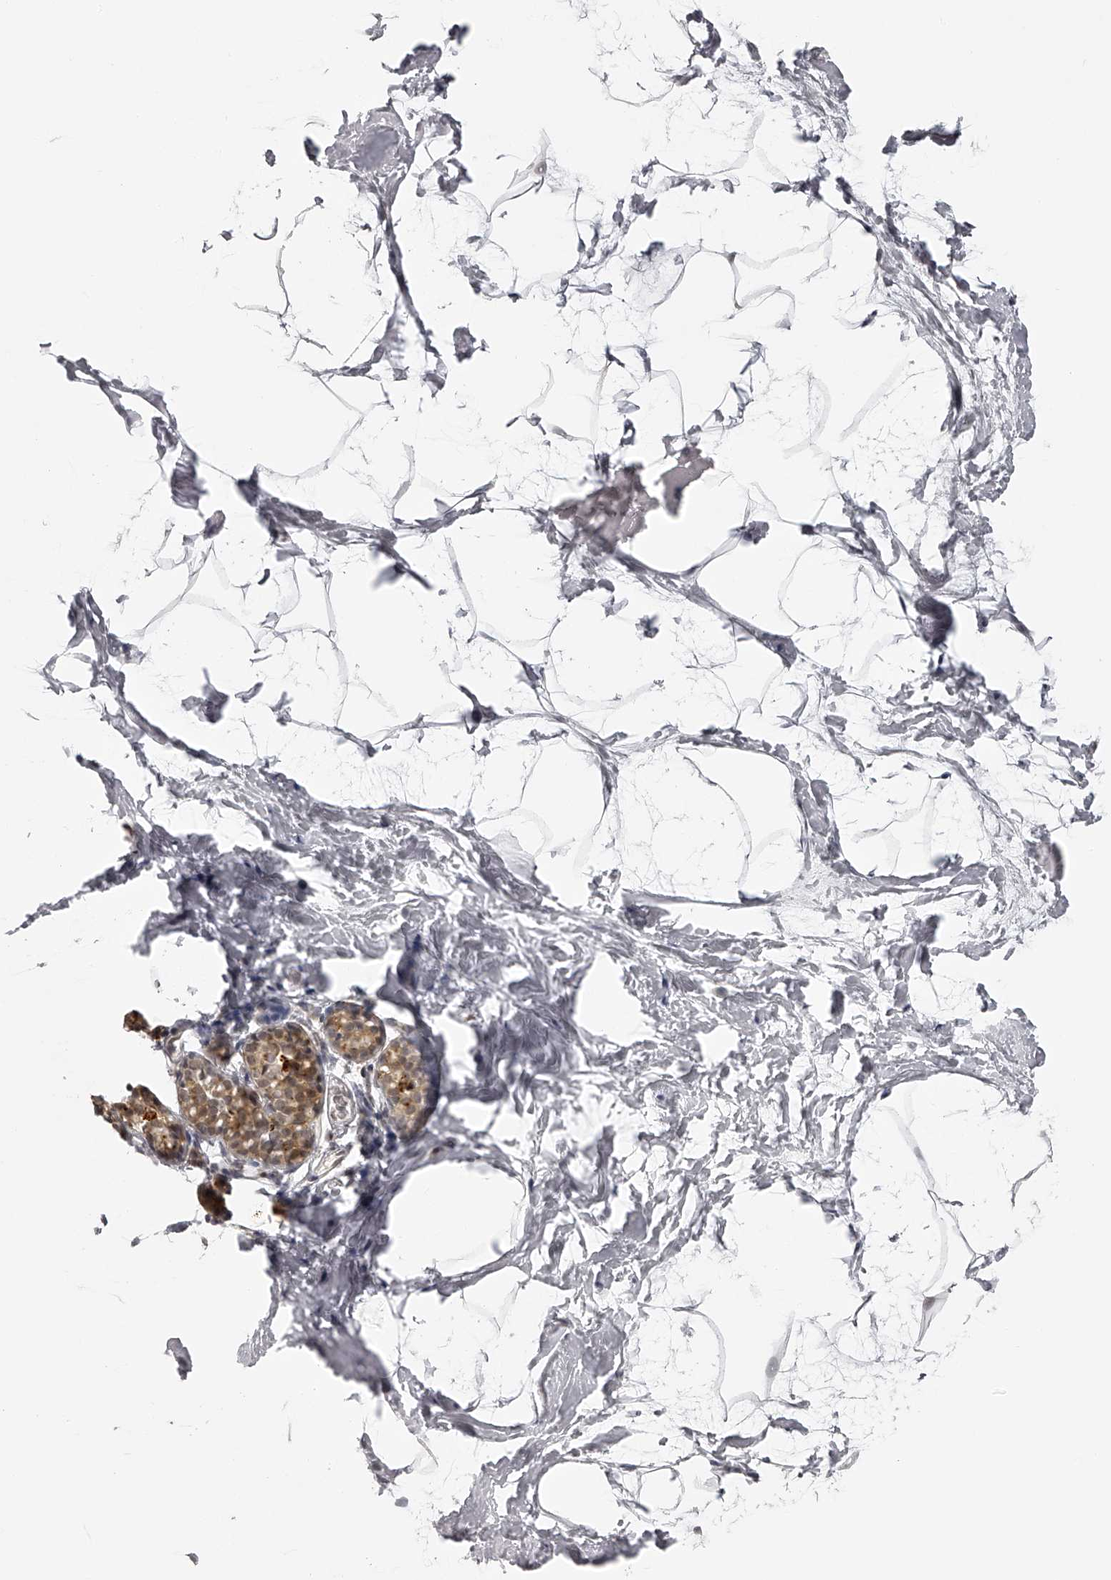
{"staining": {"intensity": "negative", "quantity": "none", "location": "none"}, "tissue": "breast", "cell_type": "Adipocytes", "image_type": "normal", "snomed": [{"axis": "morphology", "description": "Normal tissue, NOS"}, {"axis": "topography", "description": "Breast"}], "caption": "This is an immunohistochemistry photomicrograph of benign human breast. There is no positivity in adipocytes.", "gene": "RNF220", "patient": {"sex": "female", "age": 62}}